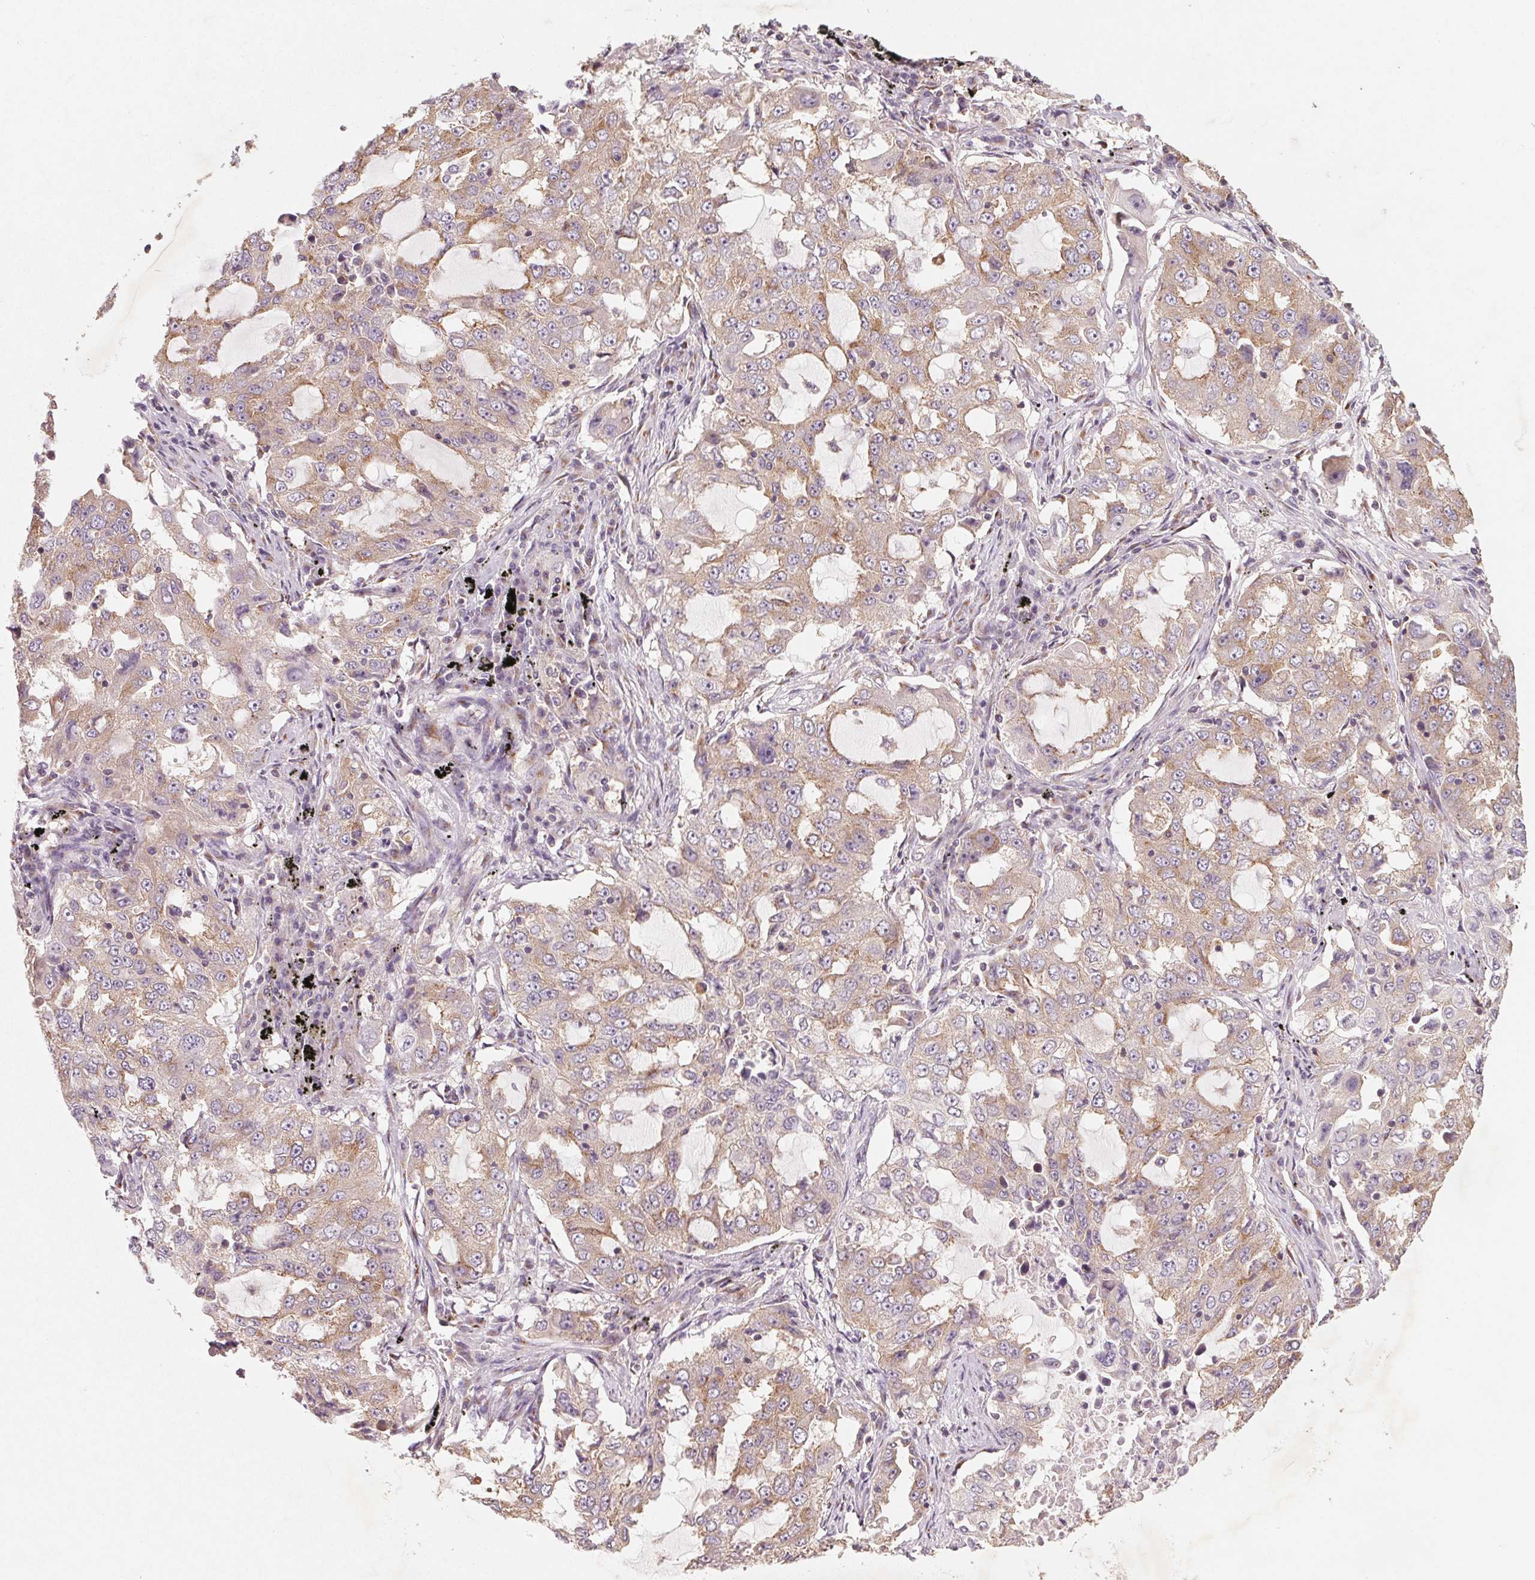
{"staining": {"intensity": "weak", "quantity": ">75%", "location": "cytoplasmic/membranous"}, "tissue": "lung cancer", "cell_type": "Tumor cells", "image_type": "cancer", "snomed": [{"axis": "morphology", "description": "Adenocarcinoma, NOS"}, {"axis": "topography", "description": "Lung"}], "caption": "A low amount of weak cytoplasmic/membranous positivity is identified in approximately >75% of tumor cells in adenocarcinoma (lung) tissue.", "gene": "AP1S1", "patient": {"sex": "female", "age": 61}}